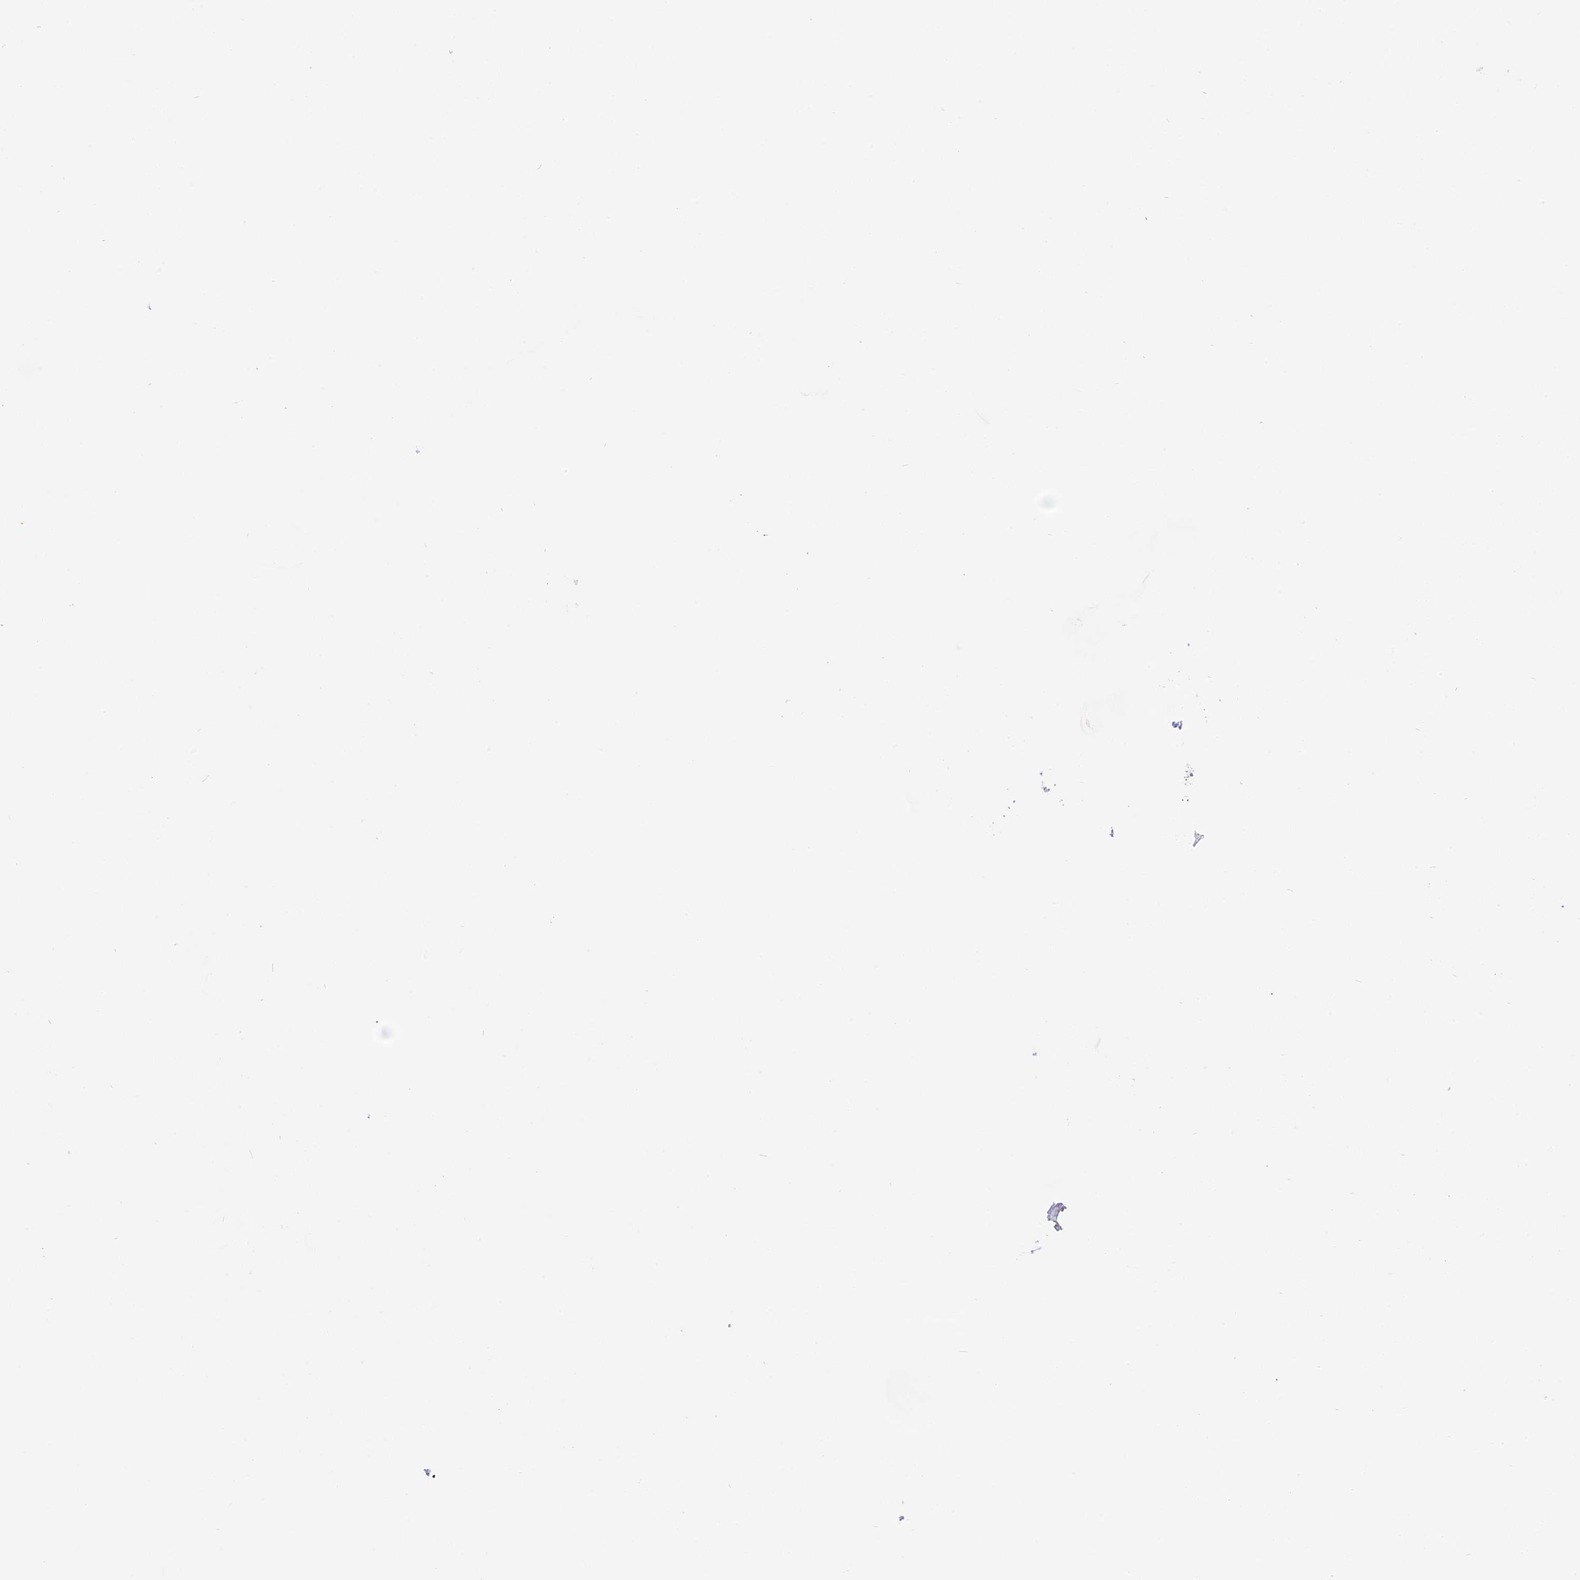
{"staining": {"intensity": "moderate", "quantity": ">75%", "location": "nuclear"}, "tissue": "prostate cancer", "cell_type": "Tumor cells", "image_type": "cancer", "snomed": [{"axis": "morphology", "description": "Adenocarcinoma, High grade"}, {"axis": "topography", "description": "Prostate"}], "caption": "Tumor cells show medium levels of moderate nuclear positivity in about >75% of cells in human prostate adenocarcinoma (high-grade).", "gene": "RFC5", "patient": {"sex": "male", "age": 56}}